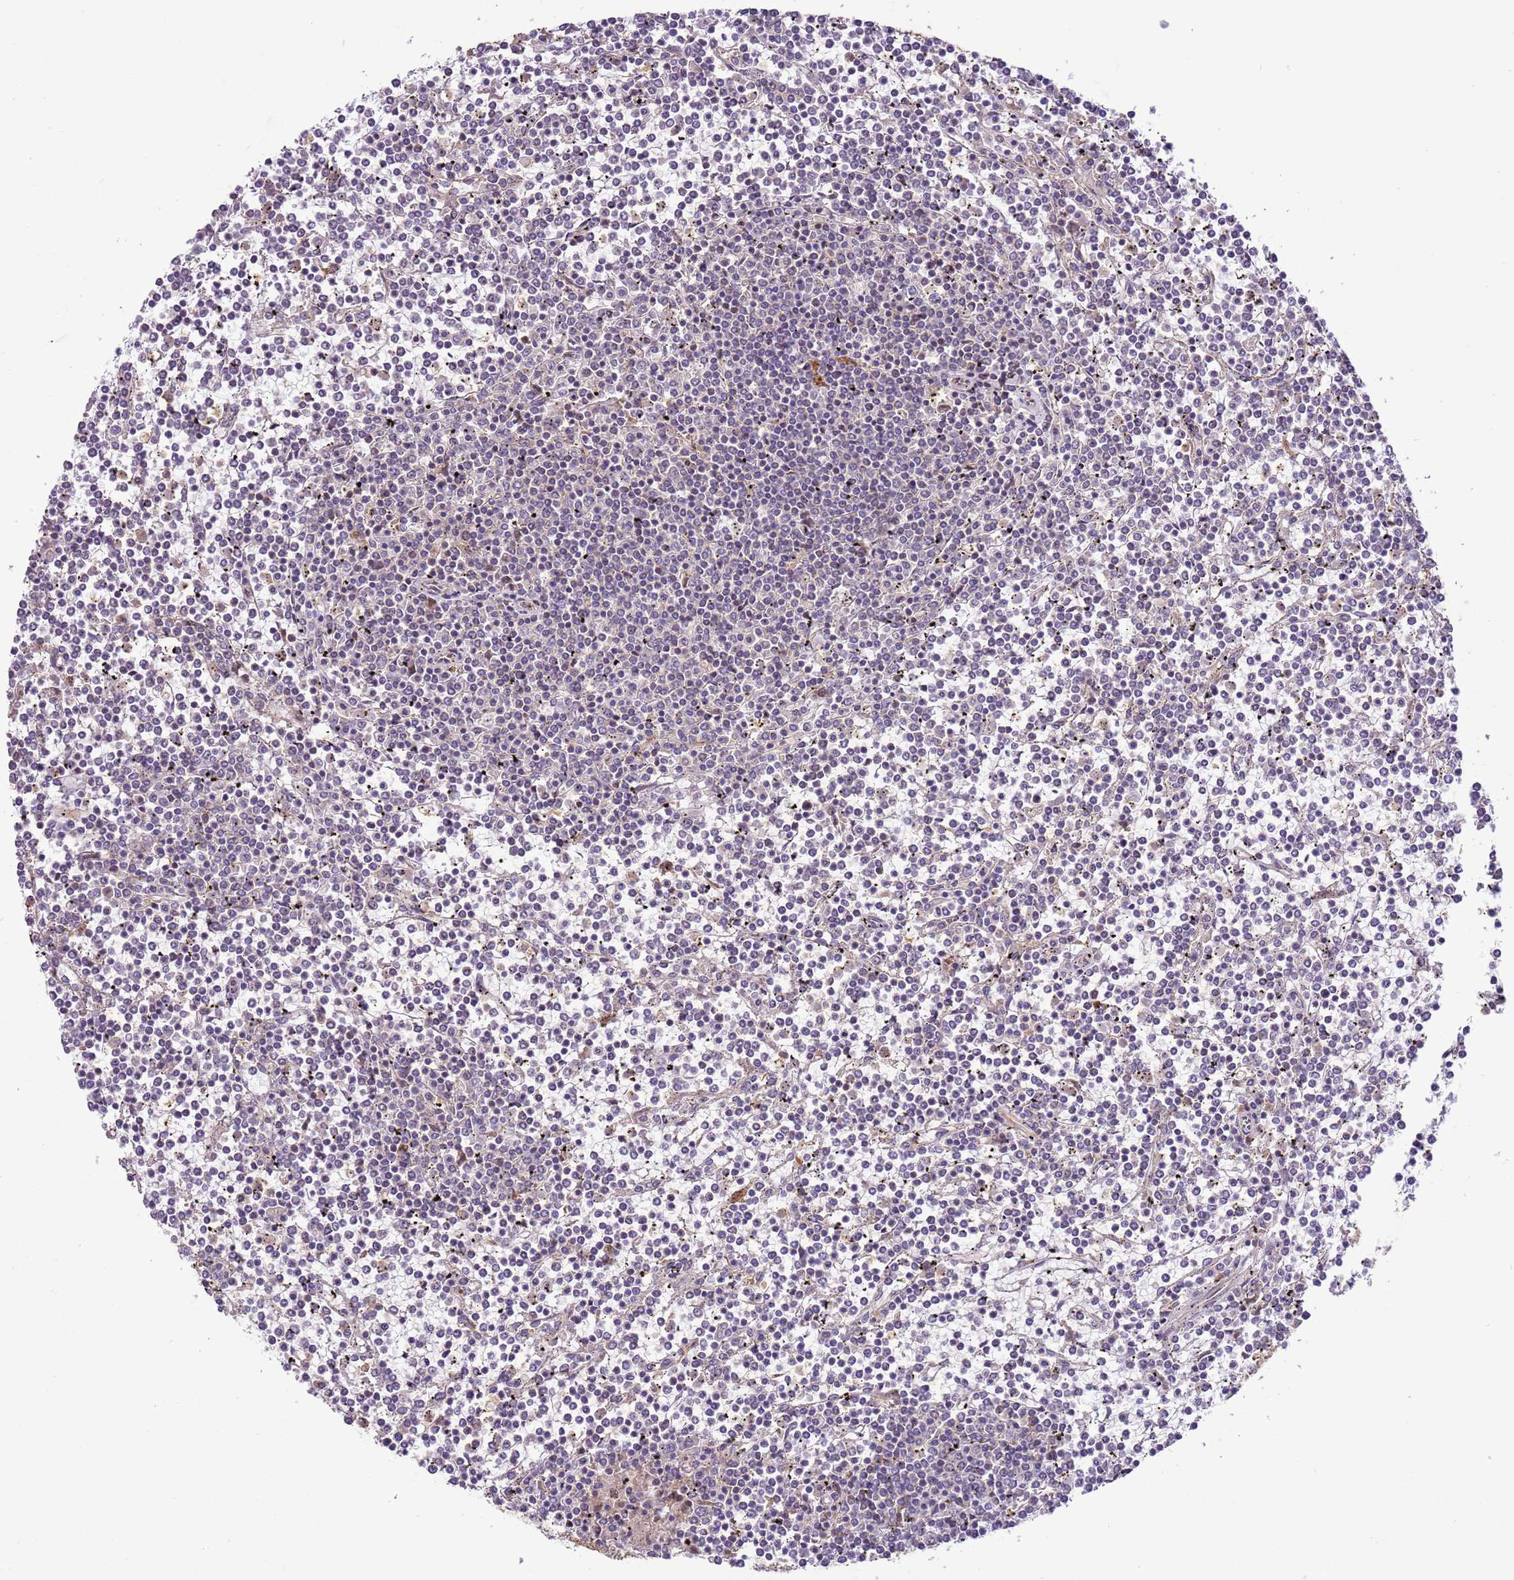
{"staining": {"intensity": "negative", "quantity": "none", "location": "none"}, "tissue": "lymphoma", "cell_type": "Tumor cells", "image_type": "cancer", "snomed": [{"axis": "morphology", "description": "Malignant lymphoma, non-Hodgkin's type, Low grade"}, {"axis": "topography", "description": "Spleen"}], "caption": "IHC of human malignant lymphoma, non-Hodgkin's type (low-grade) displays no positivity in tumor cells.", "gene": "ZNF624", "patient": {"sex": "female", "age": 19}}